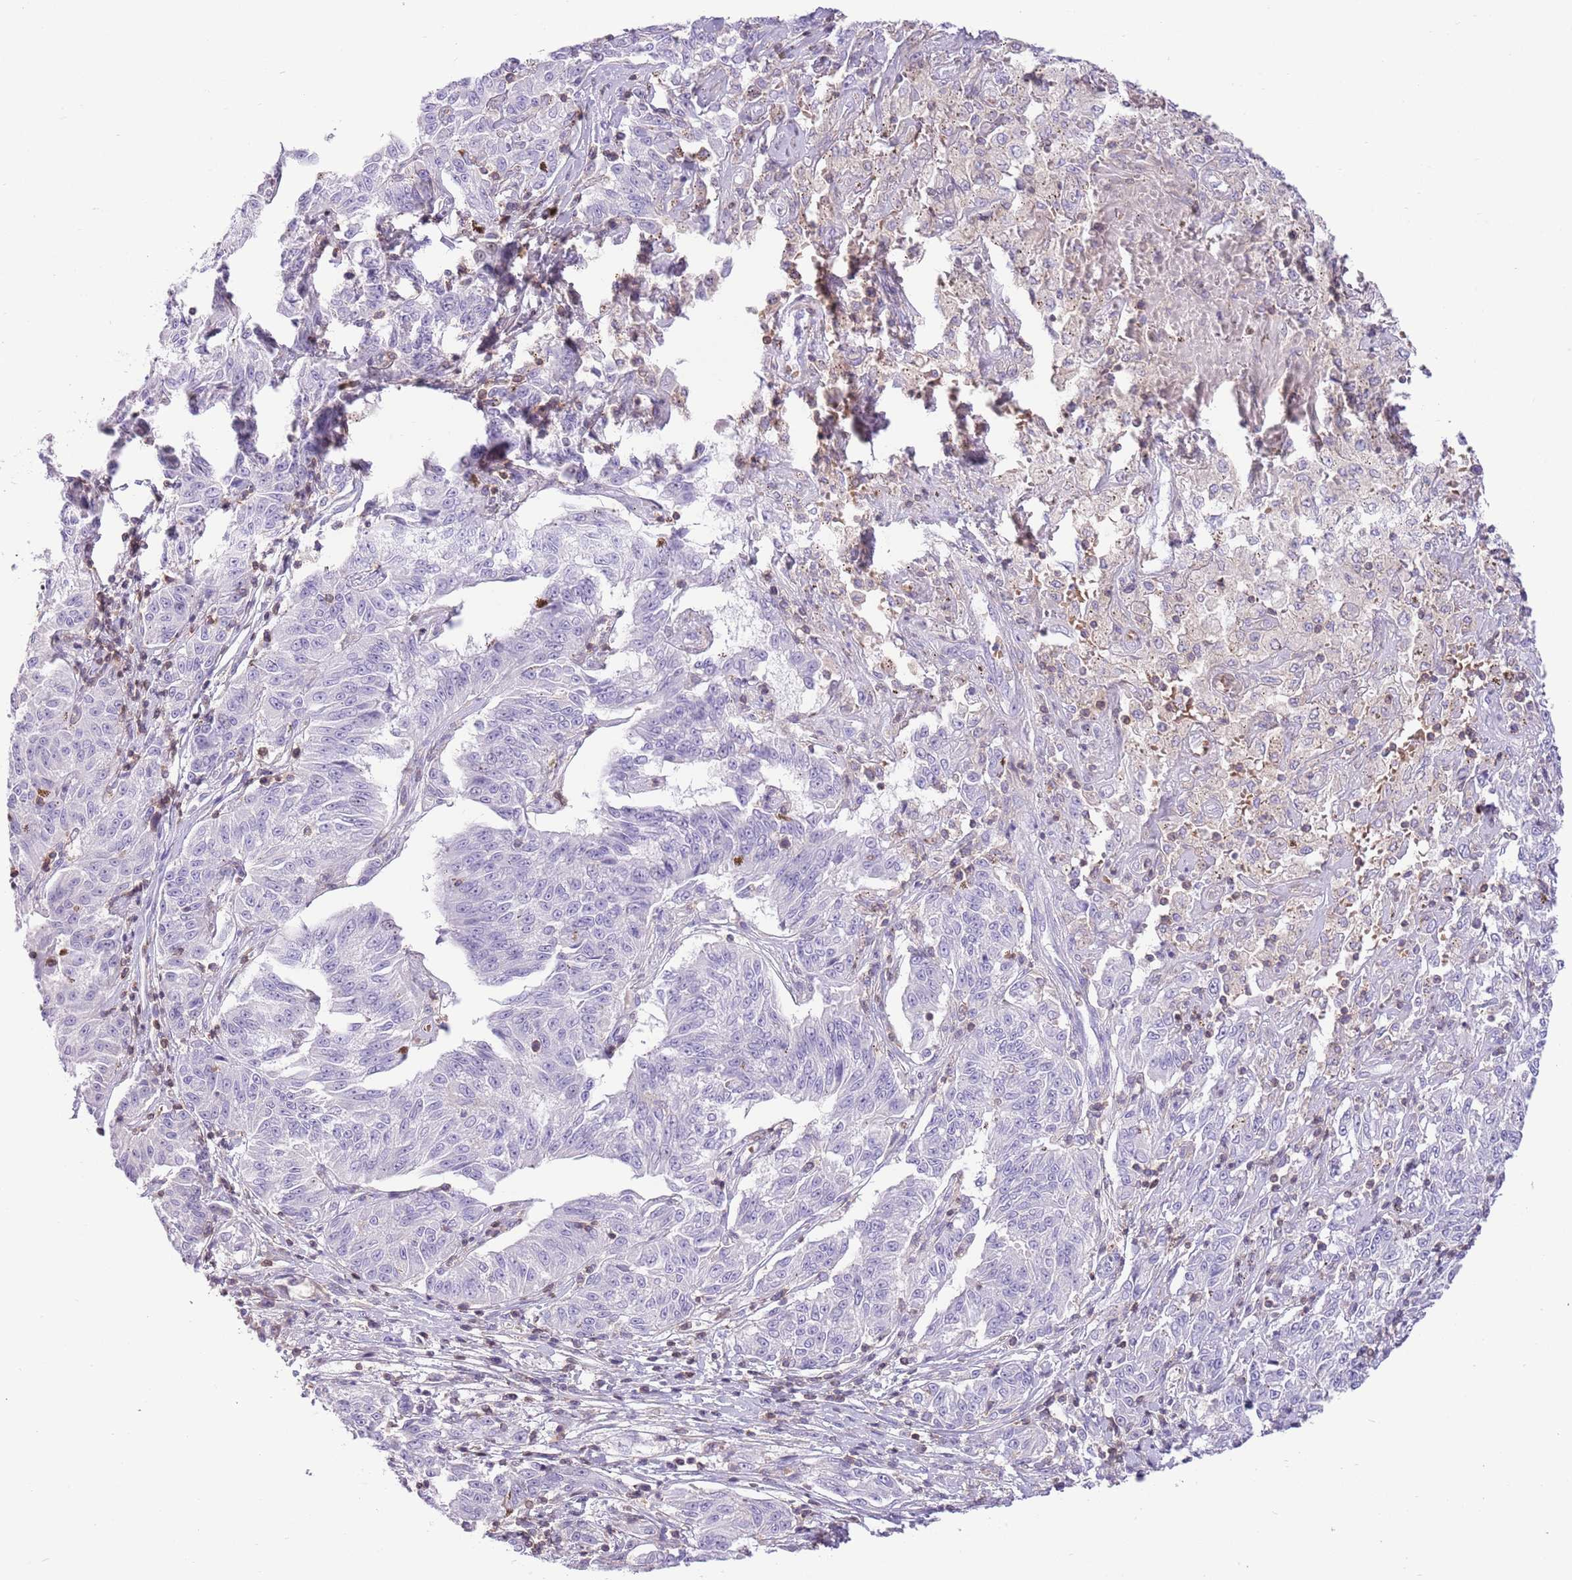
{"staining": {"intensity": "negative", "quantity": "none", "location": "none"}, "tissue": "melanoma", "cell_type": "Tumor cells", "image_type": "cancer", "snomed": [{"axis": "morphology", "description": "Malignant melanoma, NOS"}, {"axis": "topography", "description": "Skin"}], "caption": "Melanoma was stained to show a protein in brown. There is no significant staining in tumor cells.", "gene": "OR4Q3", "patient": {"sex": "female", "age": 72}}